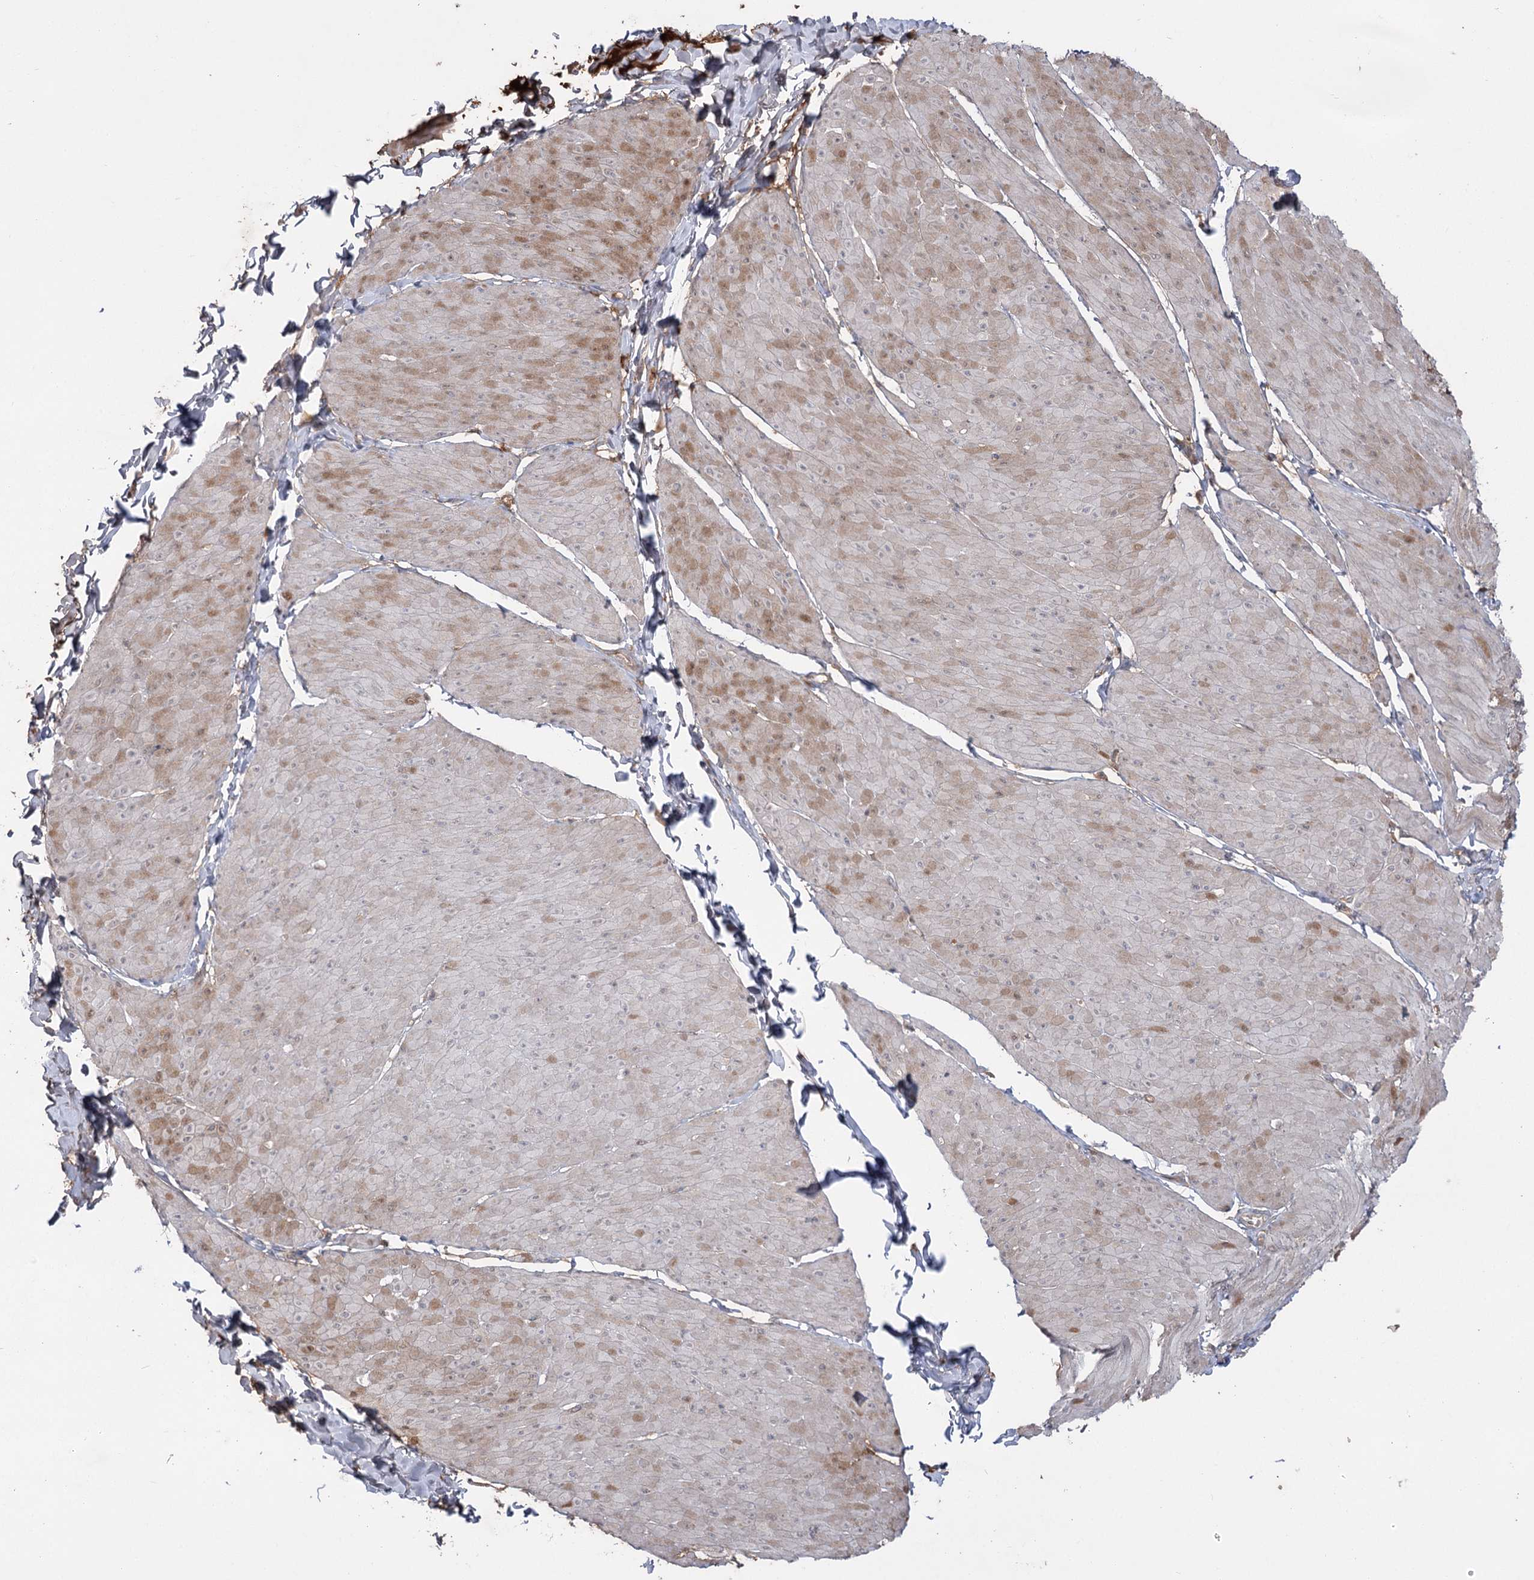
{"staining": {"intensity": "moderate", "quantity": "25%-75%", "location": "cytoplasmic/membranous,nuclear"}, "tissue": "smooth muscle", "cell_type": "Smooth muscle cells", "image_type": "normal", "snomed": [{"axis": "morphology", "description": "Urothelial carcinoma, High grade"}, {"axis": "topography", "description": "Urinary bladder"}], "caption": "The histopathology image reveals immunohistochemical staining of unremarkable smooth muscle. There is moderate cytoplasmic/membranous,nuclear expression is identified in about 25%-75% of smooth muscle cells.", "gene": "PLEKHA5", "patient": {"sex": "male", "age": 46}}